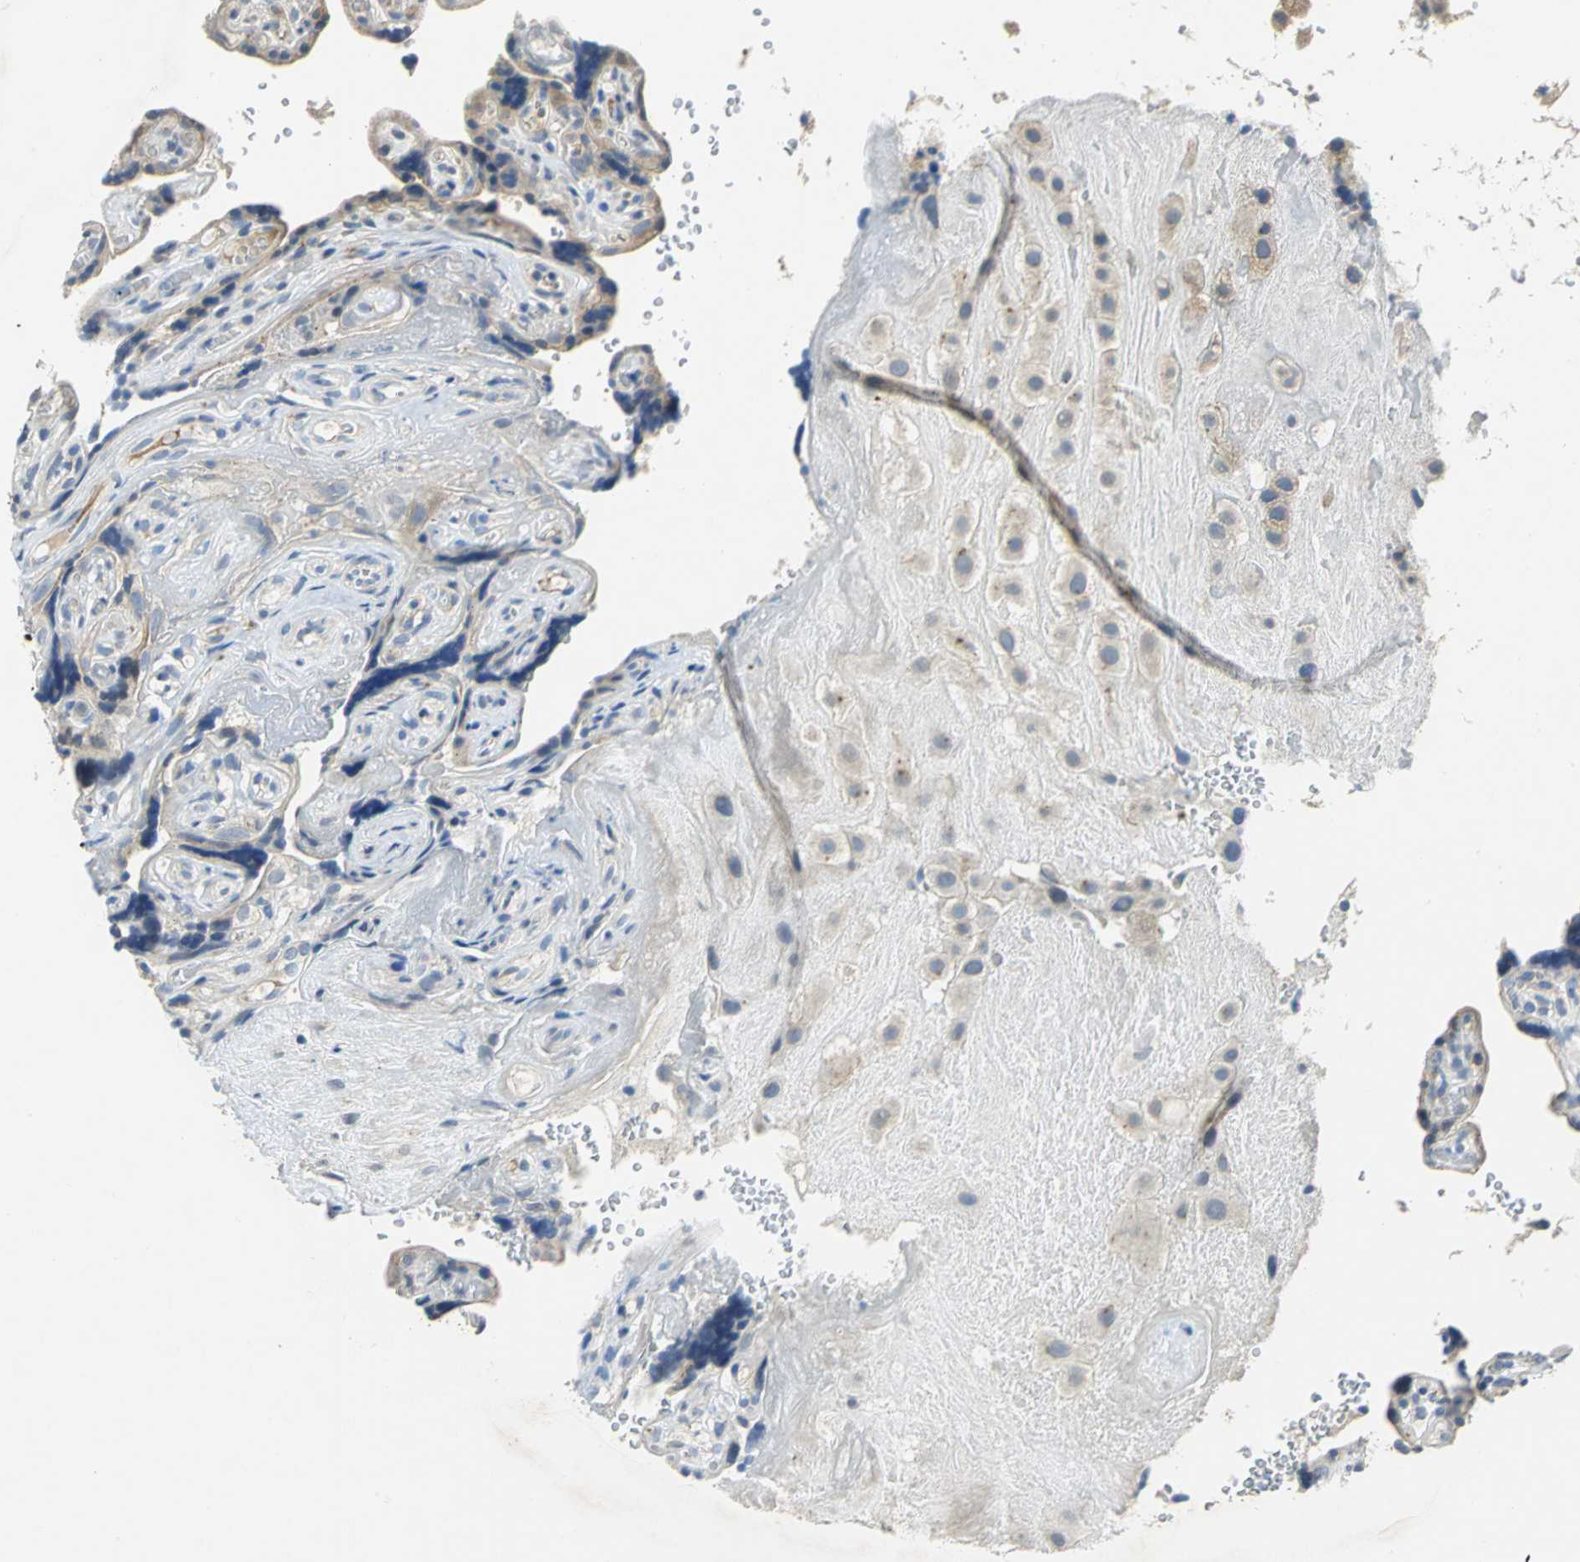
{"staining": {"intensity": "weak", "quantity": ">75%", "location": "cytoplasmic/membranous"}, "tissue": "placenta", "cell_type": "Decidual cells", "image_type": "normal", "snomed": [{"axis": "morphology", "description": "Normal tissue, NOS"}, {"axis": "topography", "description": "Placenta"}], "caption": "Immunohistochemistry (IHC) photomicrograph of benign placenta: placenta stained using immunohistochemistry (IHC) demonstrates low levels of weak protein expression localized specifically in the cytoplasmic/membranous of decidual cells, appearing as a cytoplasmic/membranous brown color.", "gene": "IL17RB", "patient": {"sex": "female", "age": 30}}